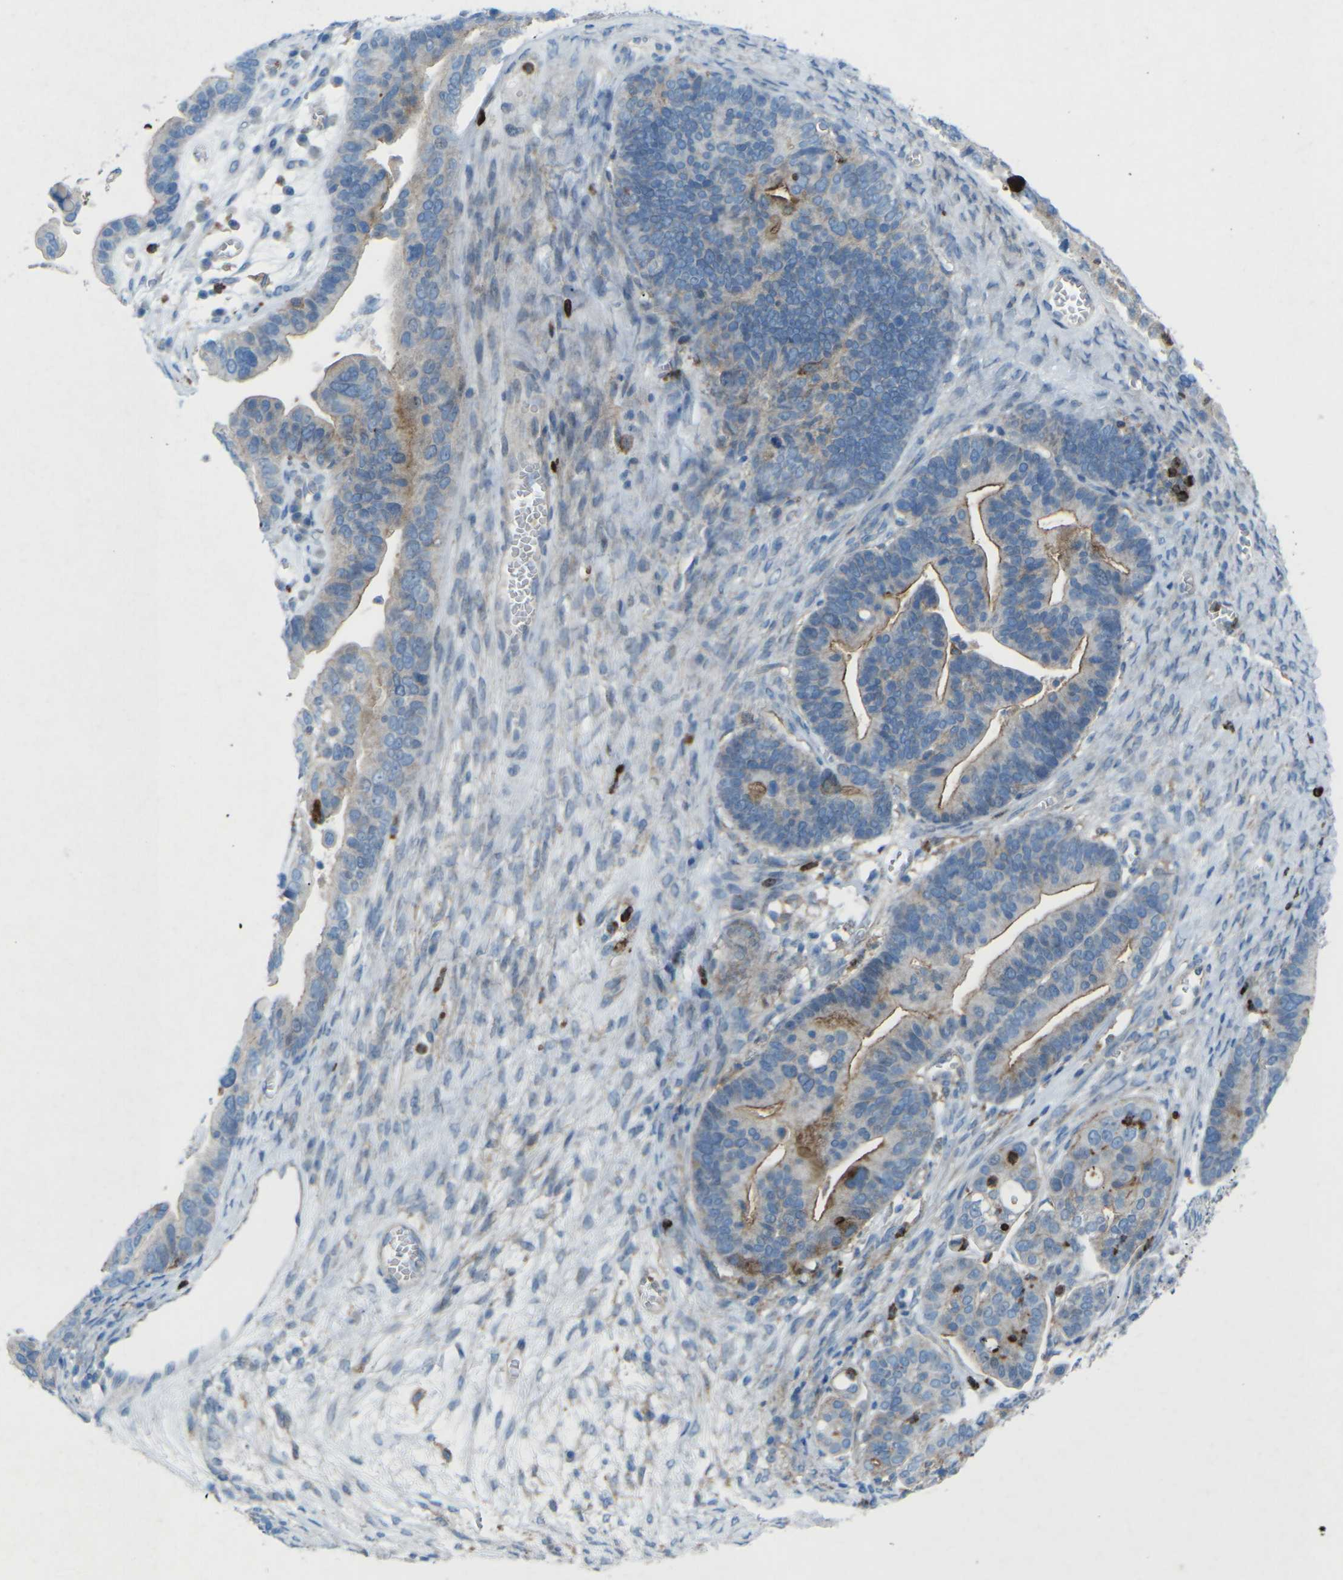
{"staining": {"intensity": "moderate", "quantity": "25%-75%", "location": "cytoplasmic/membranous"}, "tissue": "ovarian cancer", "cell_type": "Tumor cells", "image_type": "cancer", "snomed": [{"axis": "morphology", "description": "Cystadenocarcinoma, serous, NOS"}, {"axis": "topography", "description": "Ovary"}], "caption": "The micrograph shows a brown stain indicating the presence of a protein in the cytoplasmic/membranous of tumor cells in ovarian serous cystadenocarcinoma.", "gene": "STK11", "patient": {"sex": "female", "age": 56}}